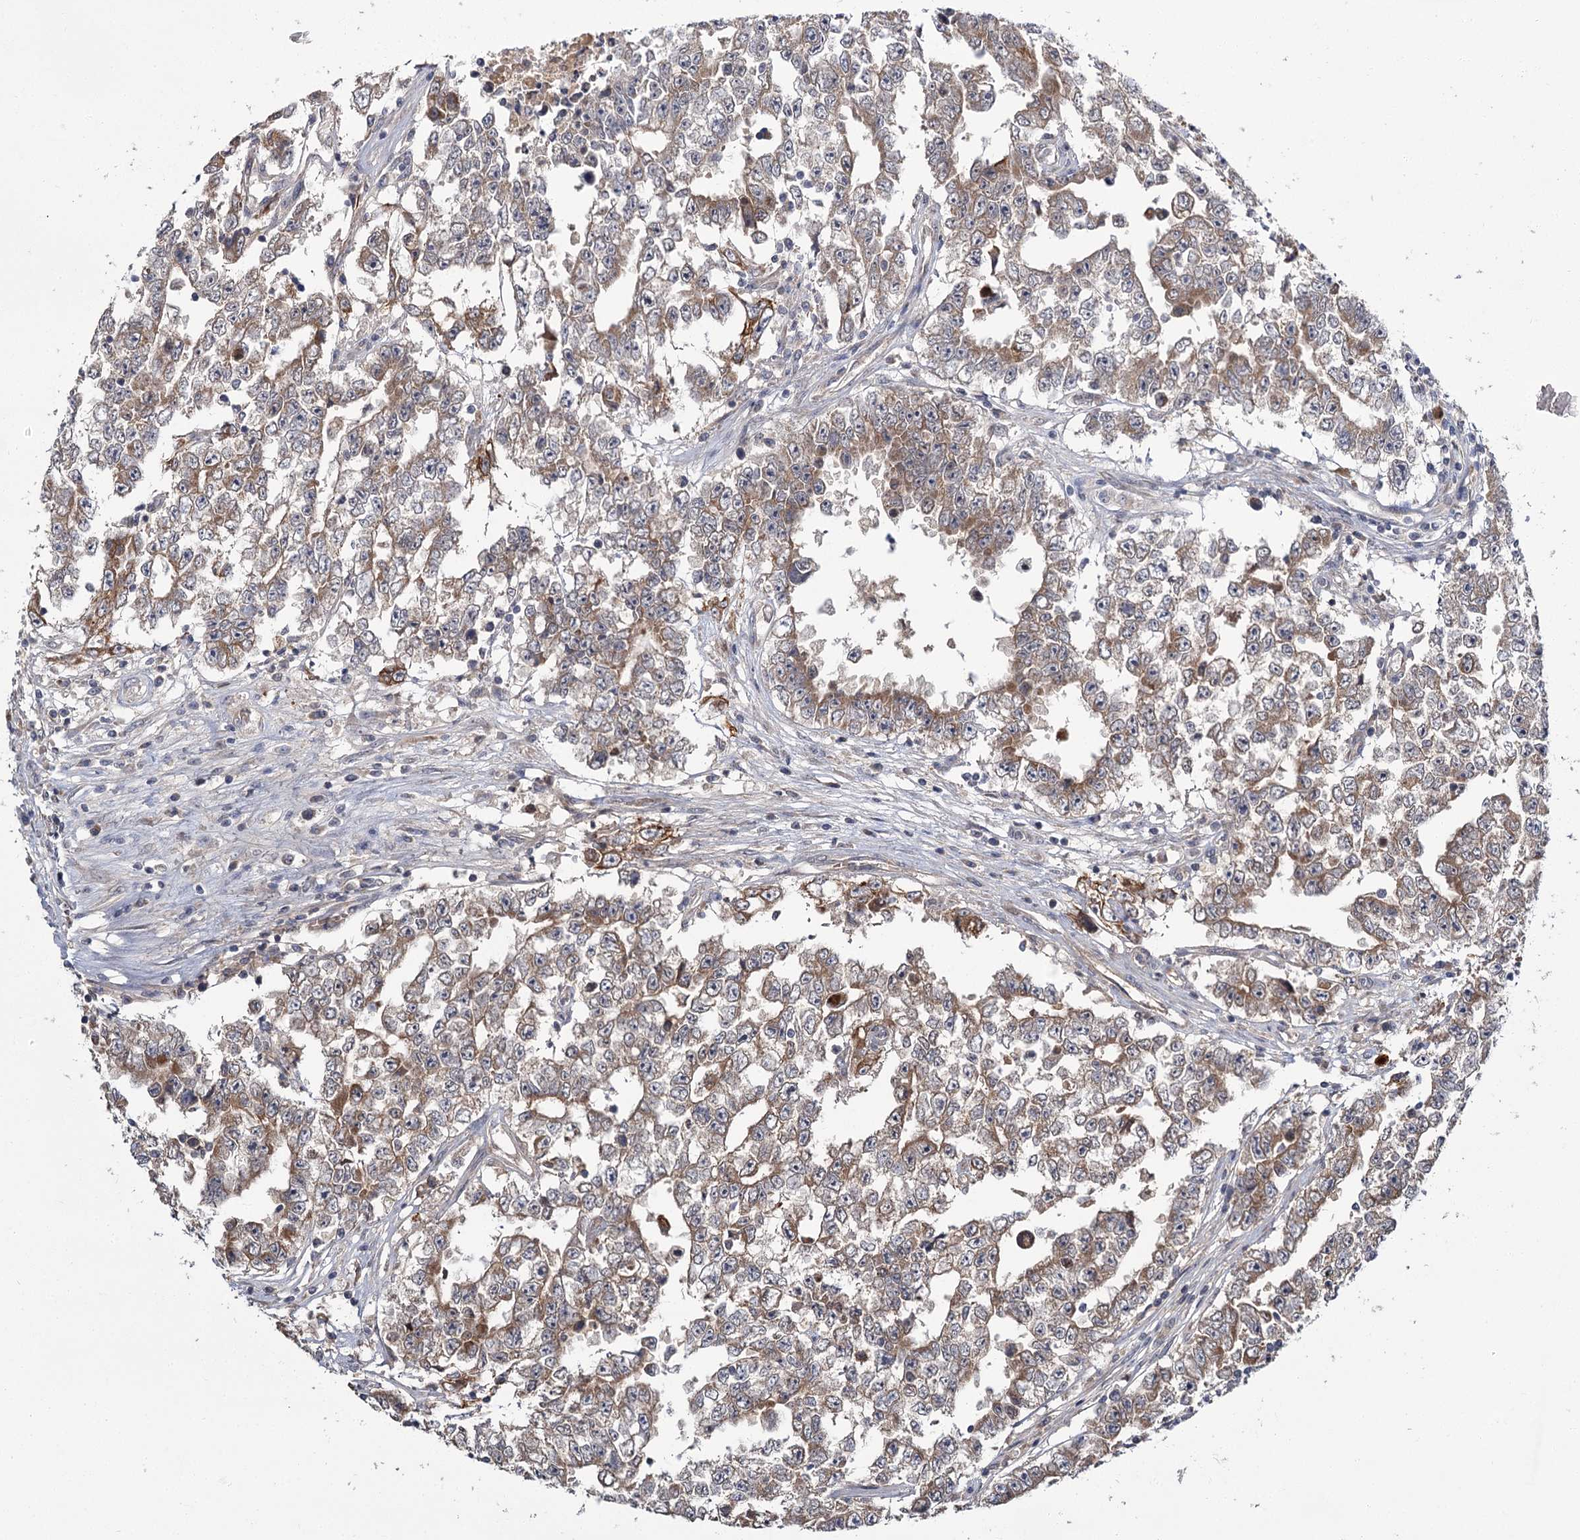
{"staining": {"intensity": "moderate", "quantity": ">75%", "location": "cytoplasmic/membranous"}, "tissue": "testis cancer", "cell_type": "Tumor cells", "image_type": "cancer", "snomed": [{"axis": "morphology", "description": "Carcinoma, Embryonal, NOS"}, {"axis": "topography", "description": "Testis"}], "caption": "A brown stain highlights moderate cytoplasmic/membranous expression of a protein in embryonal carcinoma (testis) tumor cells.", "gene": "MFN1", "patient": {"sex": "male", "age": 25}}